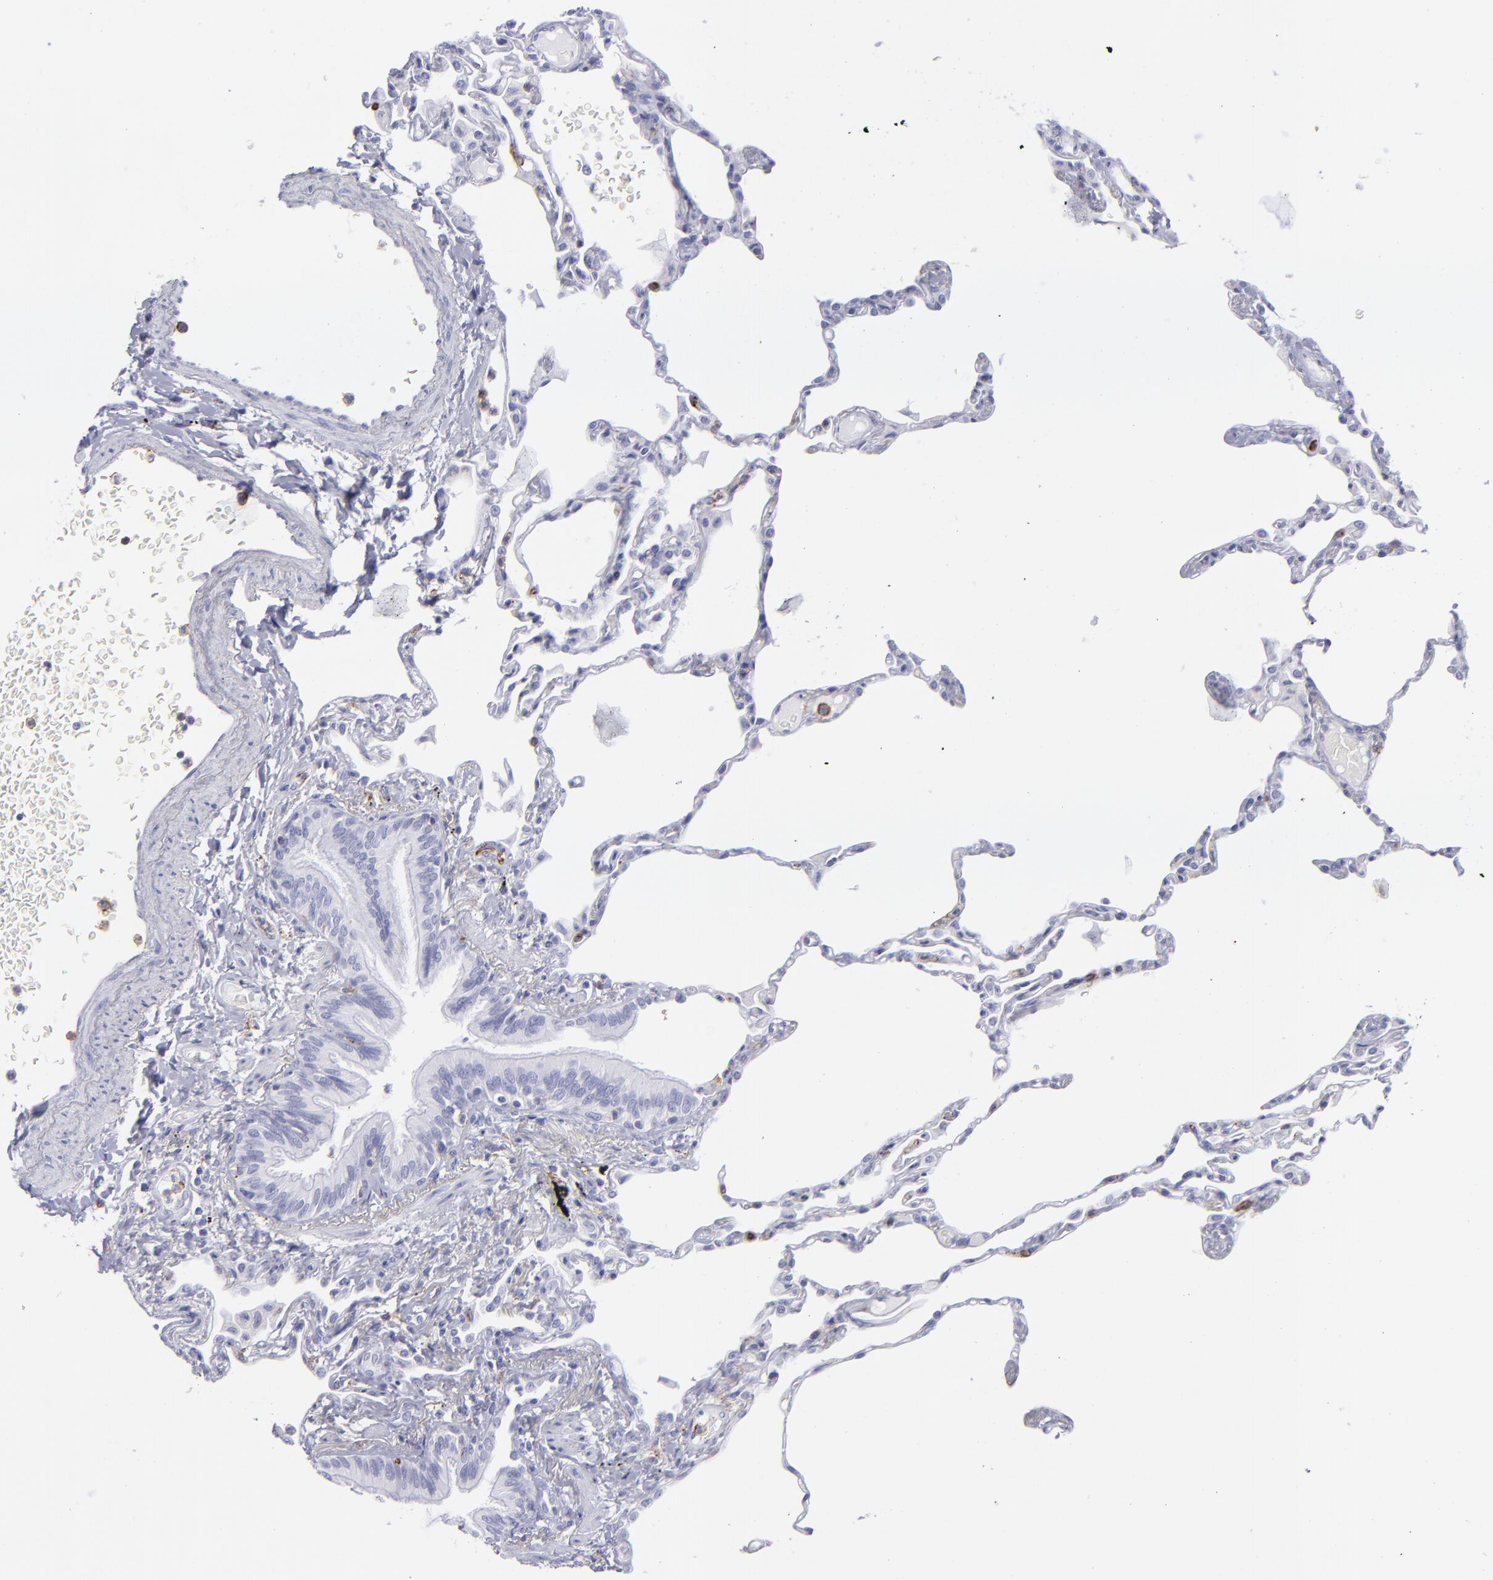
{"staining": {"intensity": "negative", "quantity": "none", "location": "none"}, "tissue": "lung", "cell_type": "Alveolar cells", "image_type": "normal", "snomed": [{"axis": "morphology", "description": "Normal tissue, NOS"}, {"axis": "topography", "description": "Lung"}], "caption": "High power microscopy photomicrograph of an IHC histopathology image of normal lung, revealing no significant expression in alveolar cells.", "gene": "SELPLG", "patient": {"sex": "female", "age": 49}}